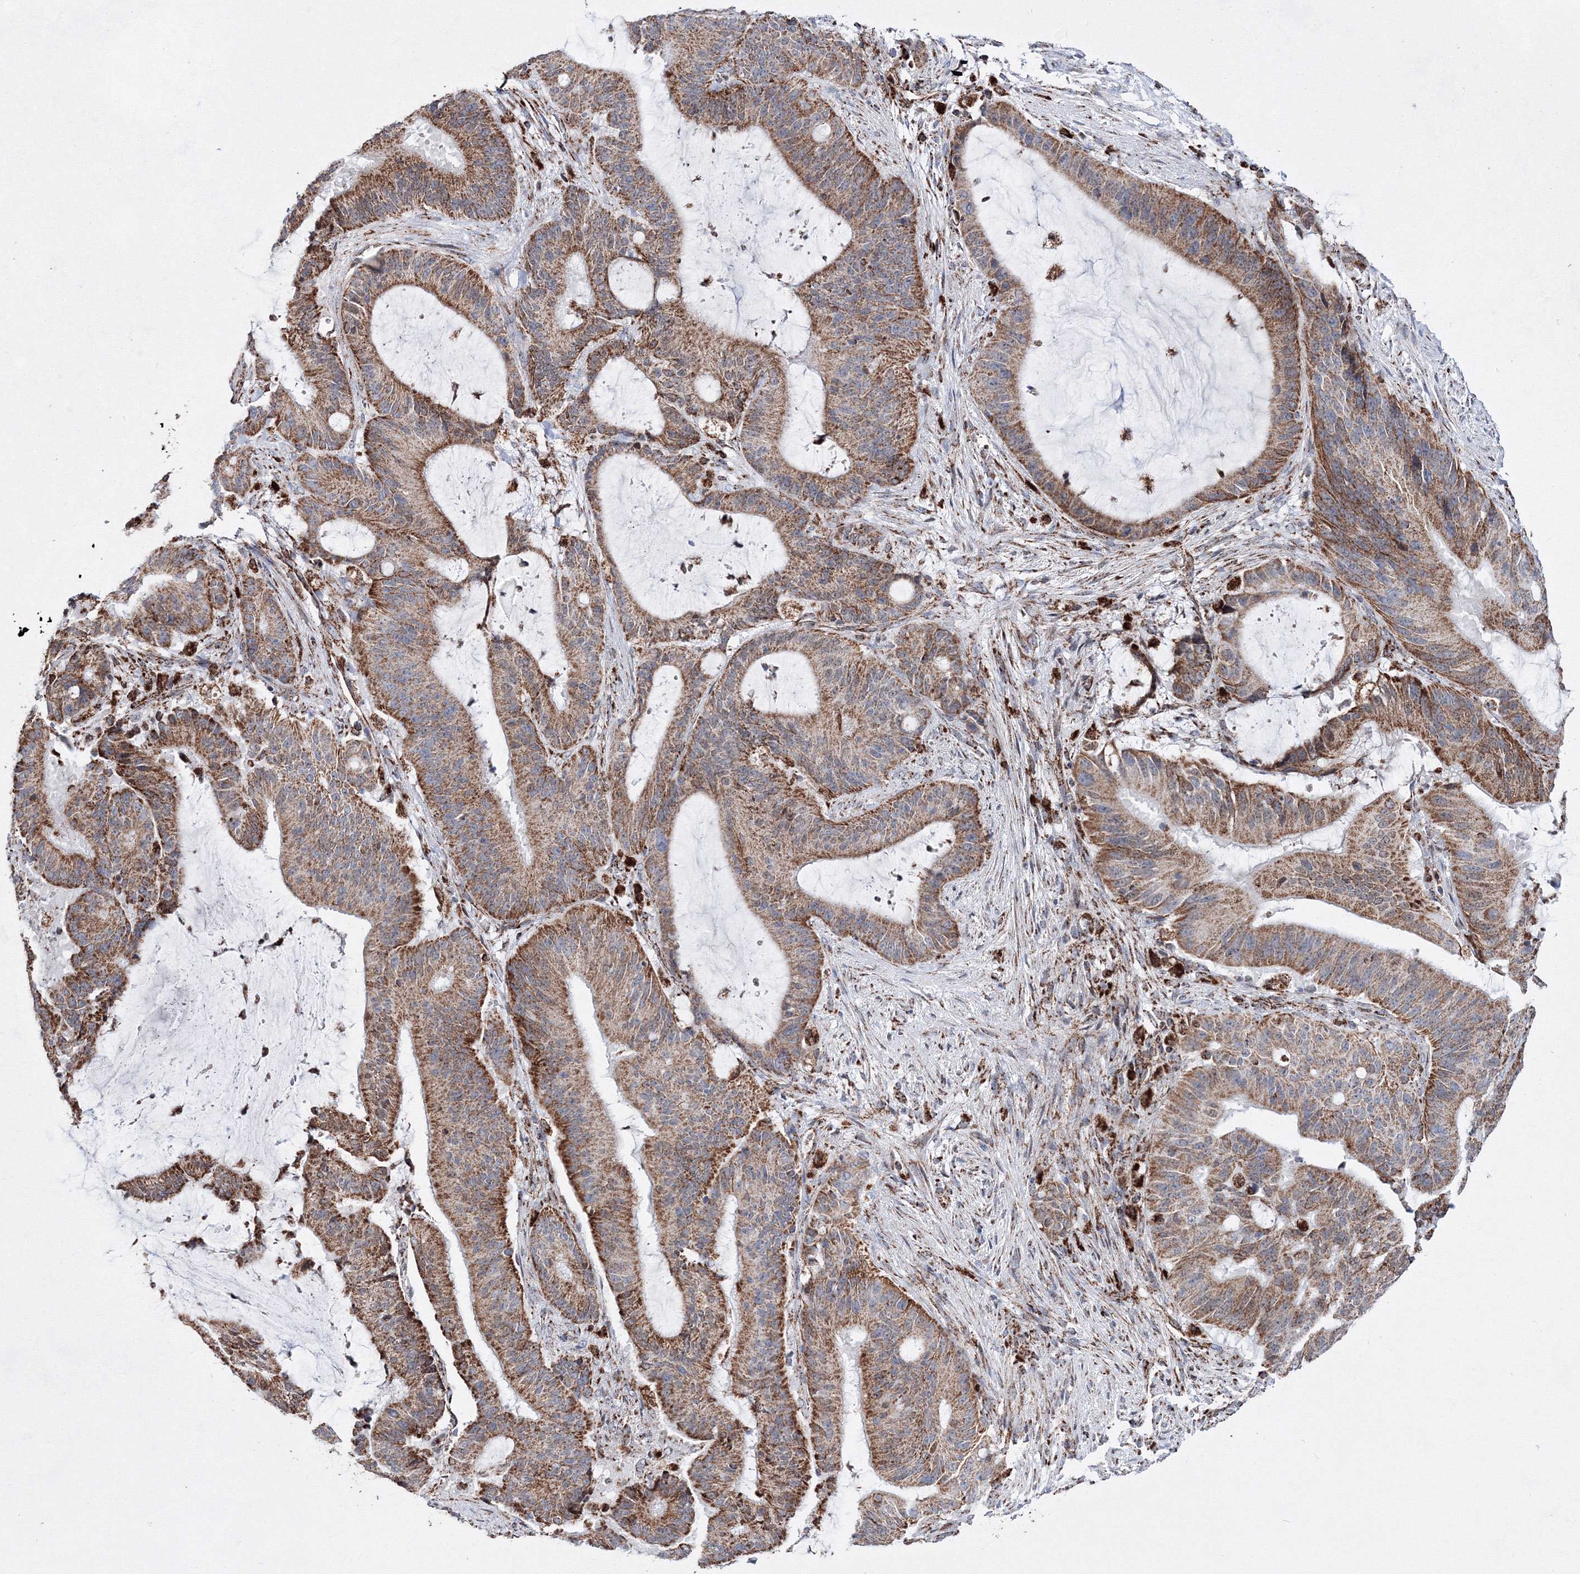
{"staining": {"intensity": "moderate", "quantity": ">75%", "location": "cytoplasmic/membranous"}, "tissue": "liver cancer", "cell_type": "Tumor cells", "image_type": "cancer", "snomed": [{"axis": "morphology", "description": "Normal tissue, NOS"}, {"axis": "morphology", "description": "Cholangiocarcinoma"}, {"axis": "topography", "description": "Liver"}, {"axis": "topography", "description": "Peripheral nerve tissue"}], "caption": "Immunohistochemistry of liver cancer (cholangiocarcinoma) exhibits medium levels of moderate cytoplasmic/membranous expression in approximately >75% of tumor cells.", "gene": "HADHB", "patient": {"sex": "female", "age": 73}}